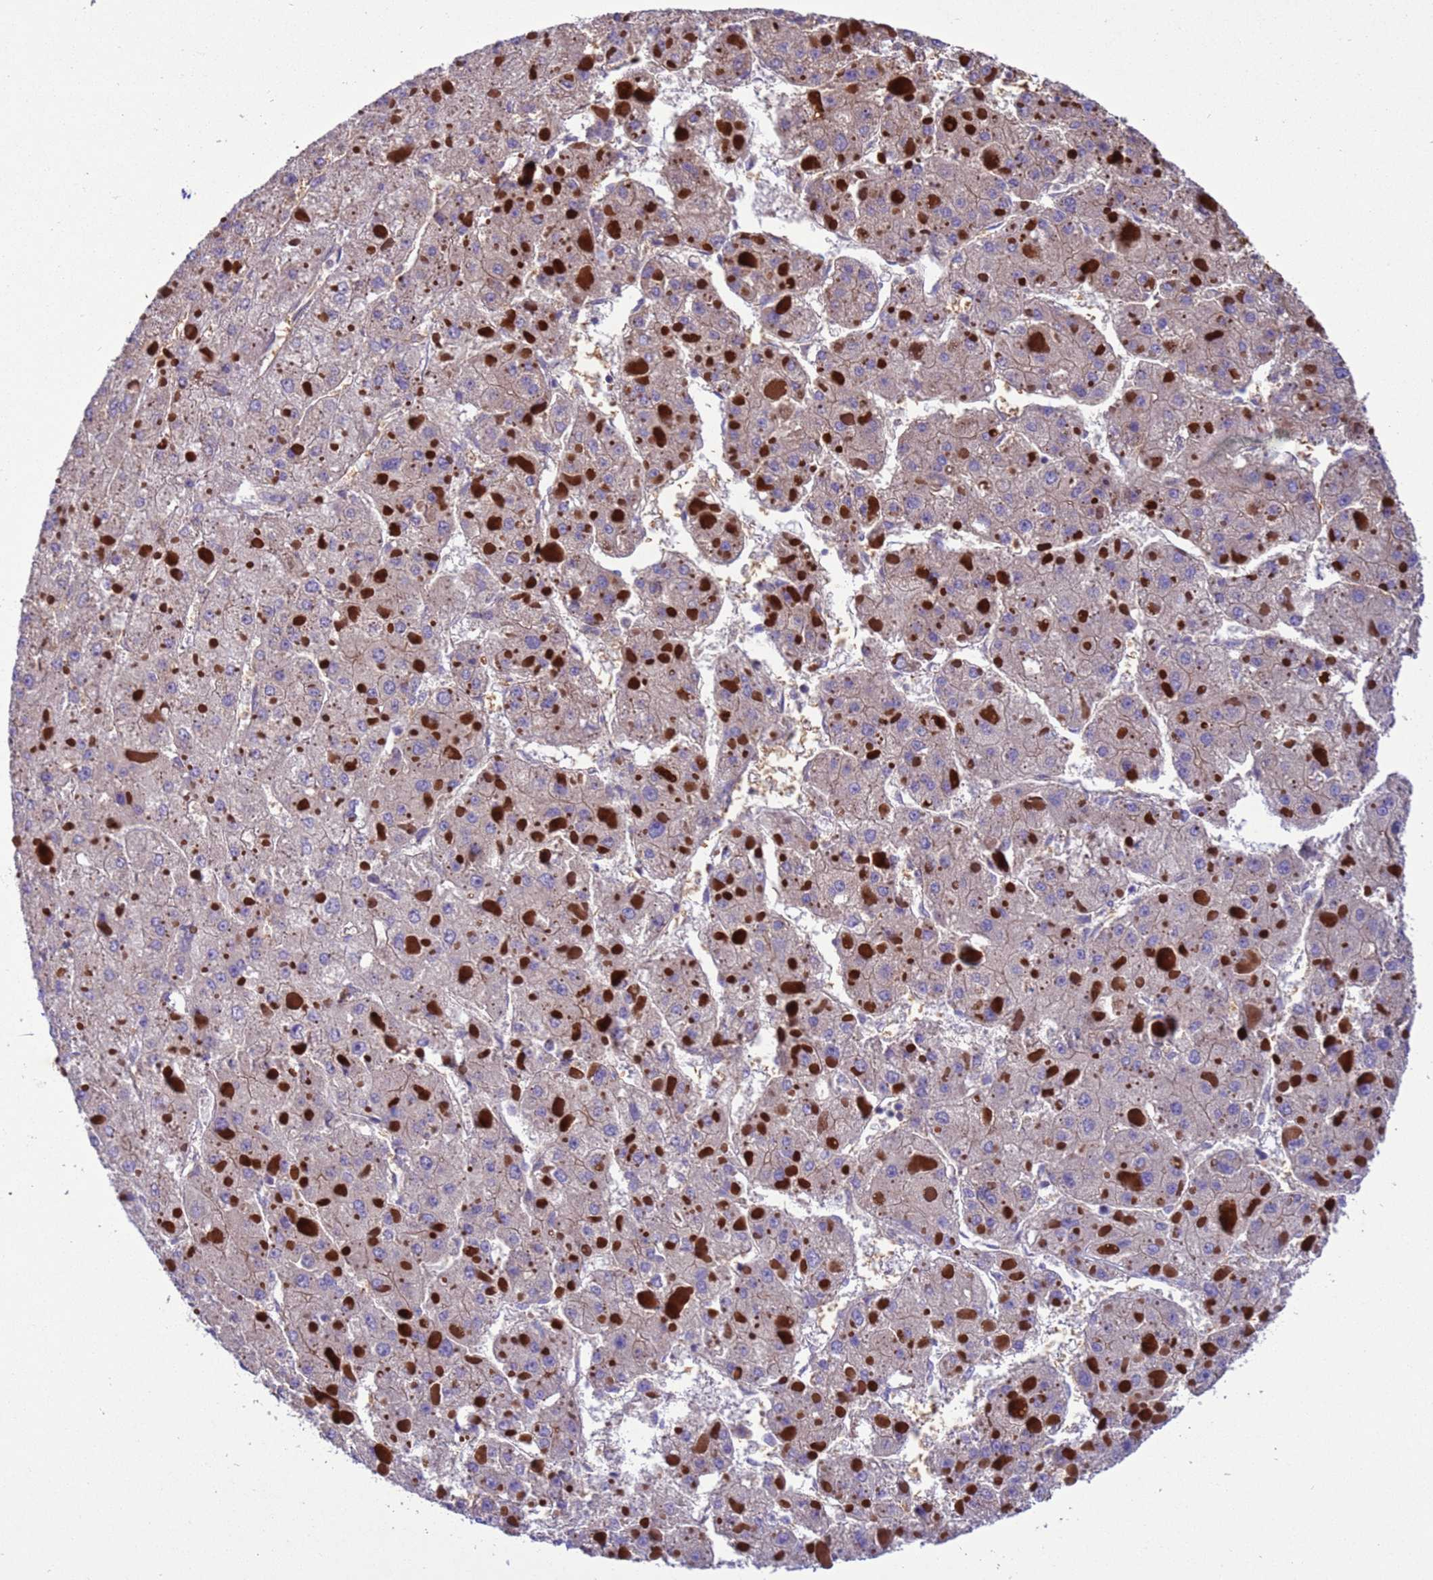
{"staining": {"intensity": "weak", "quantity": "<25%", "location": "cytoplasmic/membranous"}, "tissue": "liver cancer", "cell_type": "Tumor cells", "image_type": "cancer", "snomed": [{"axis": "morphology", "description": "Carcinoma, Hepatocellular, NOS"}, {"axis": "topography", "description": "Liver"}], "caption": "The photomicrograph reveals no significant positivity in tumor cells of hepatocellular carcinoma (liver).", "gene": "ARHGAP12", "patient": {"sex": "female", "age": 73}}